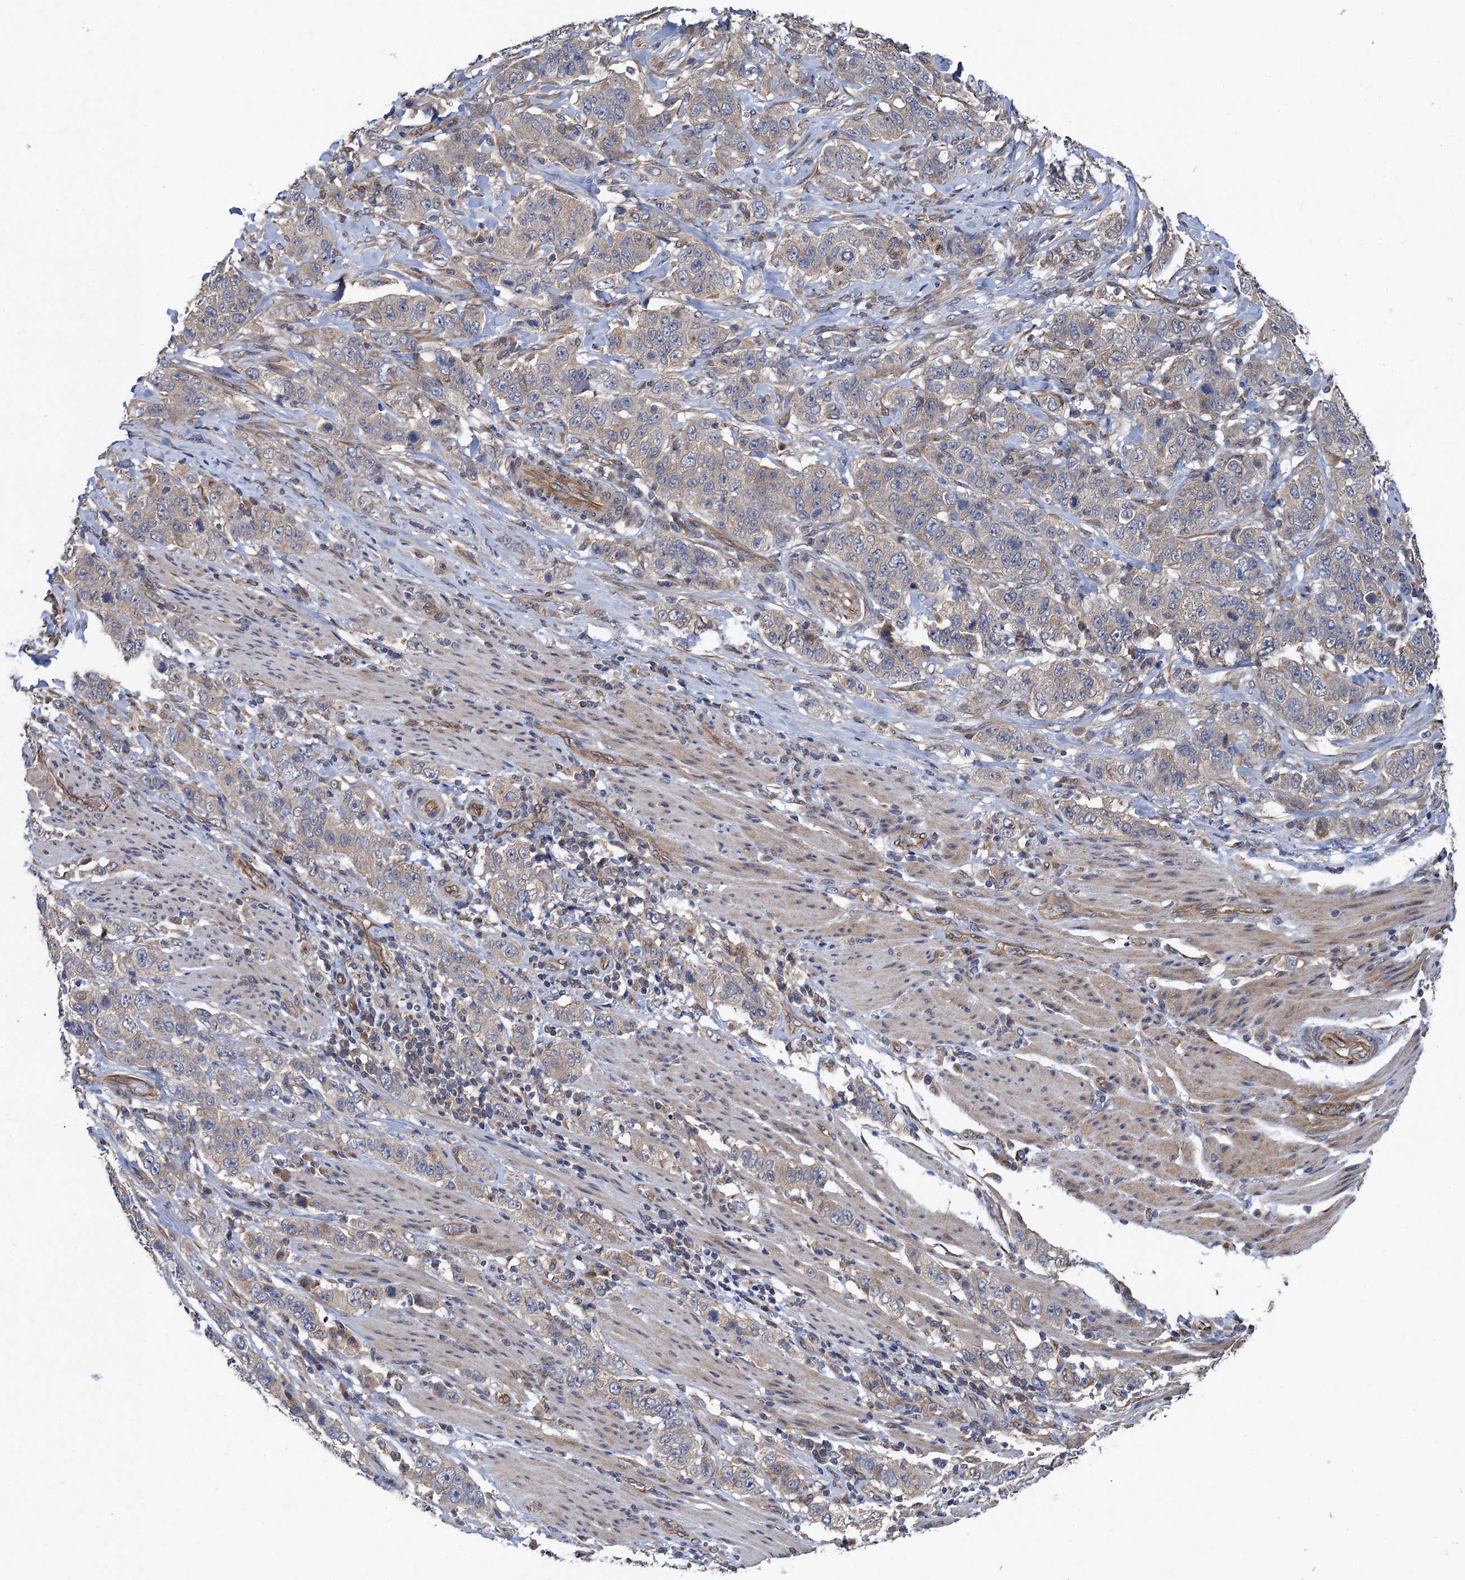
{"staining": {"intensity": "weak", "quantity": "25%-75%", "location": "cytoplasmic/membranous"}, "tissue": "stomach cancer", "cell_type": "Tumor cells", "image_type": "cancer", "snomed": [{"axis": "morphology", "description": "Adenocarcinoma, NOS"}, {"axis": "topography", "description": "Stomach"}], "caption": "Human stomach cancer stained with a protein marker shows weak staining in tumor cells.", "gene": "PJA2", "patient": {"sex": "male", "age": 48}}